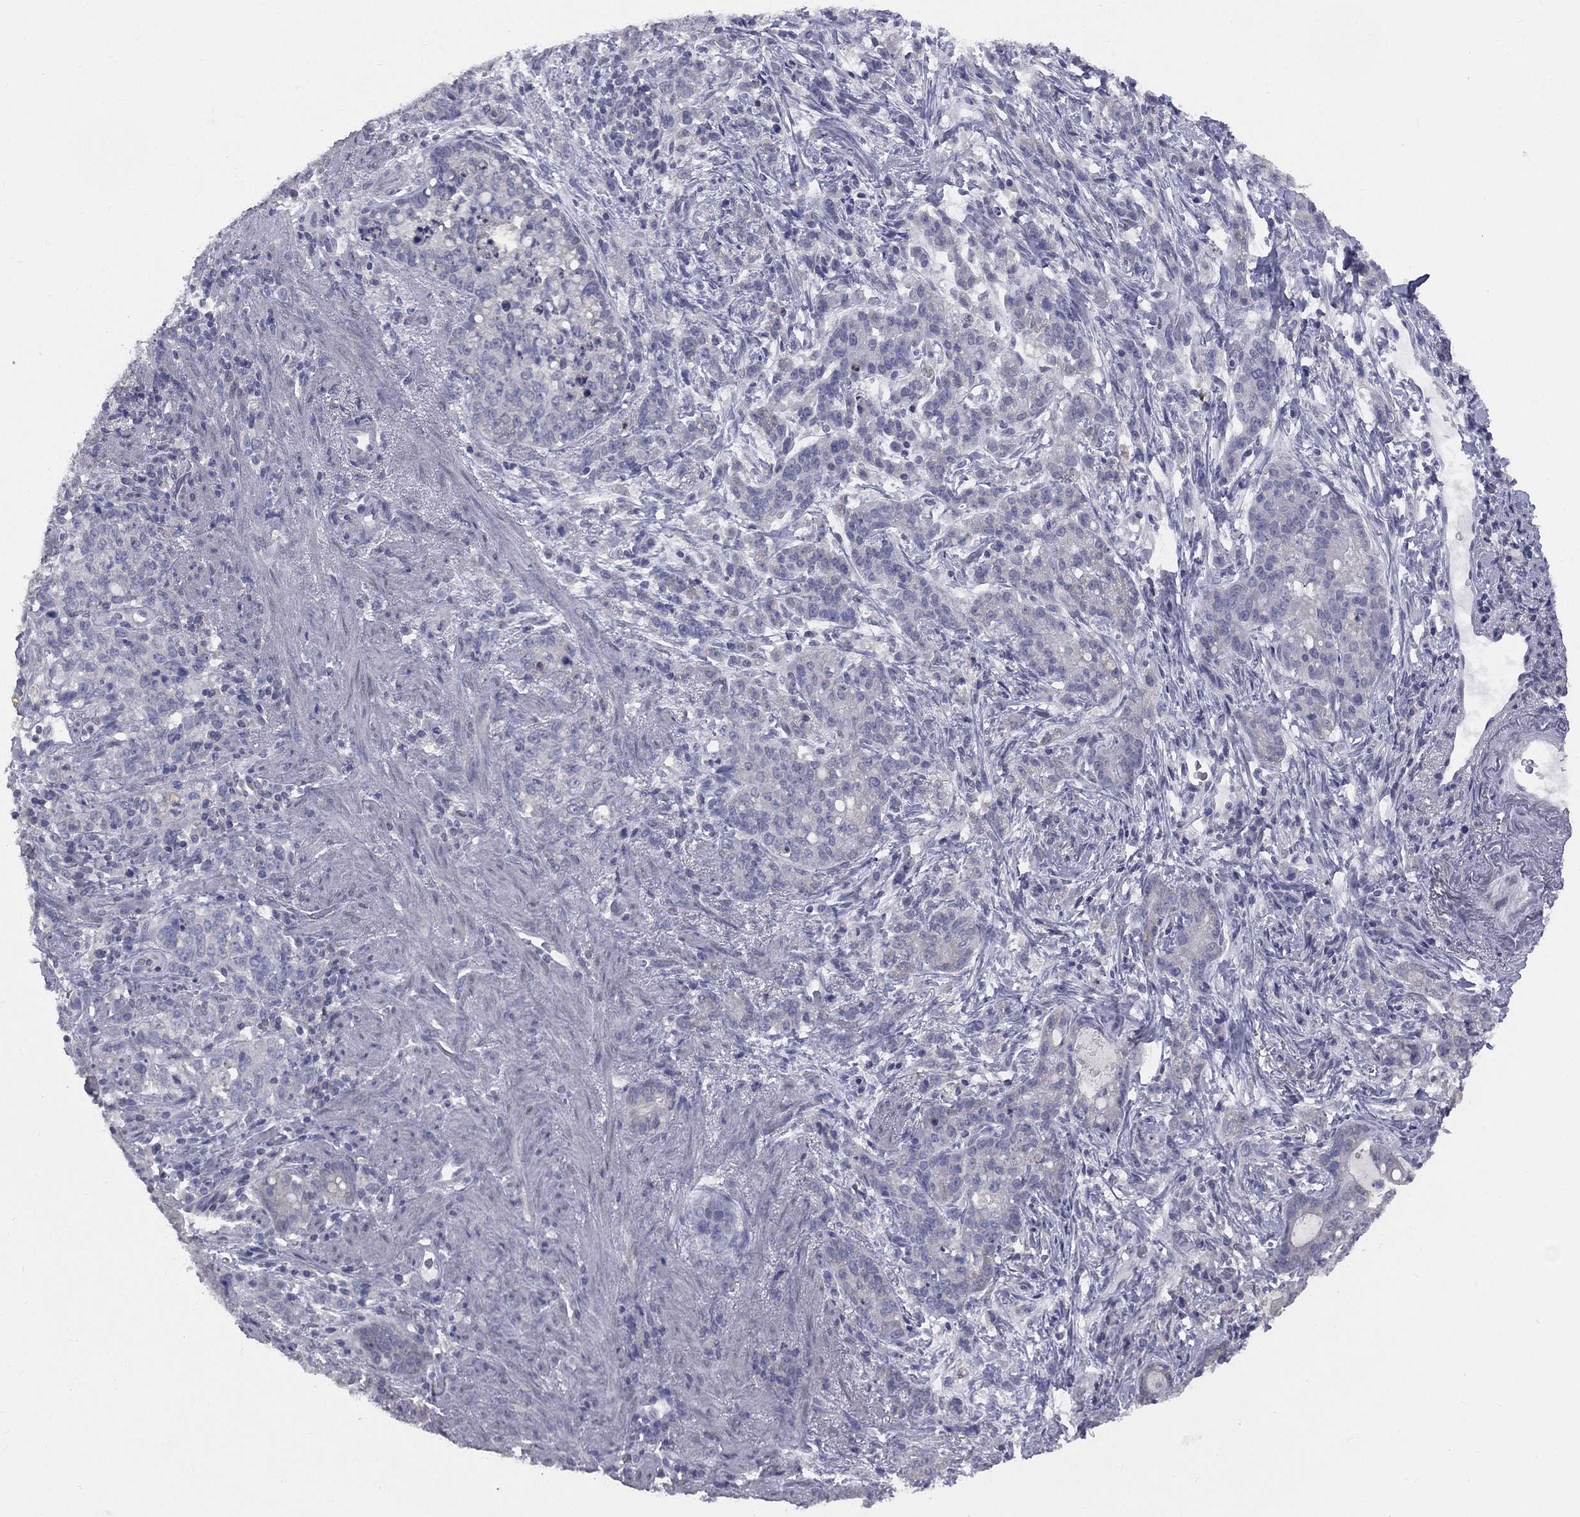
{"staining": {"intensity": "negative", "quantity": "none", "location": "none"}, "tissue": "stomach cancer", "cell_type": "Tumor cells", "image_type": "cancer", "snomed": [{"axis": "morphology", "description": "Adenocarcinoma, NOS"}, {"axis": "topography", "description": "Stomach, lower"}], "caption": "Human stomach cancer stained for a protein using IHC displays no staining in tumor cells.", "gene": "DMKN", "patient": {"sex": "male", "age": 88}}